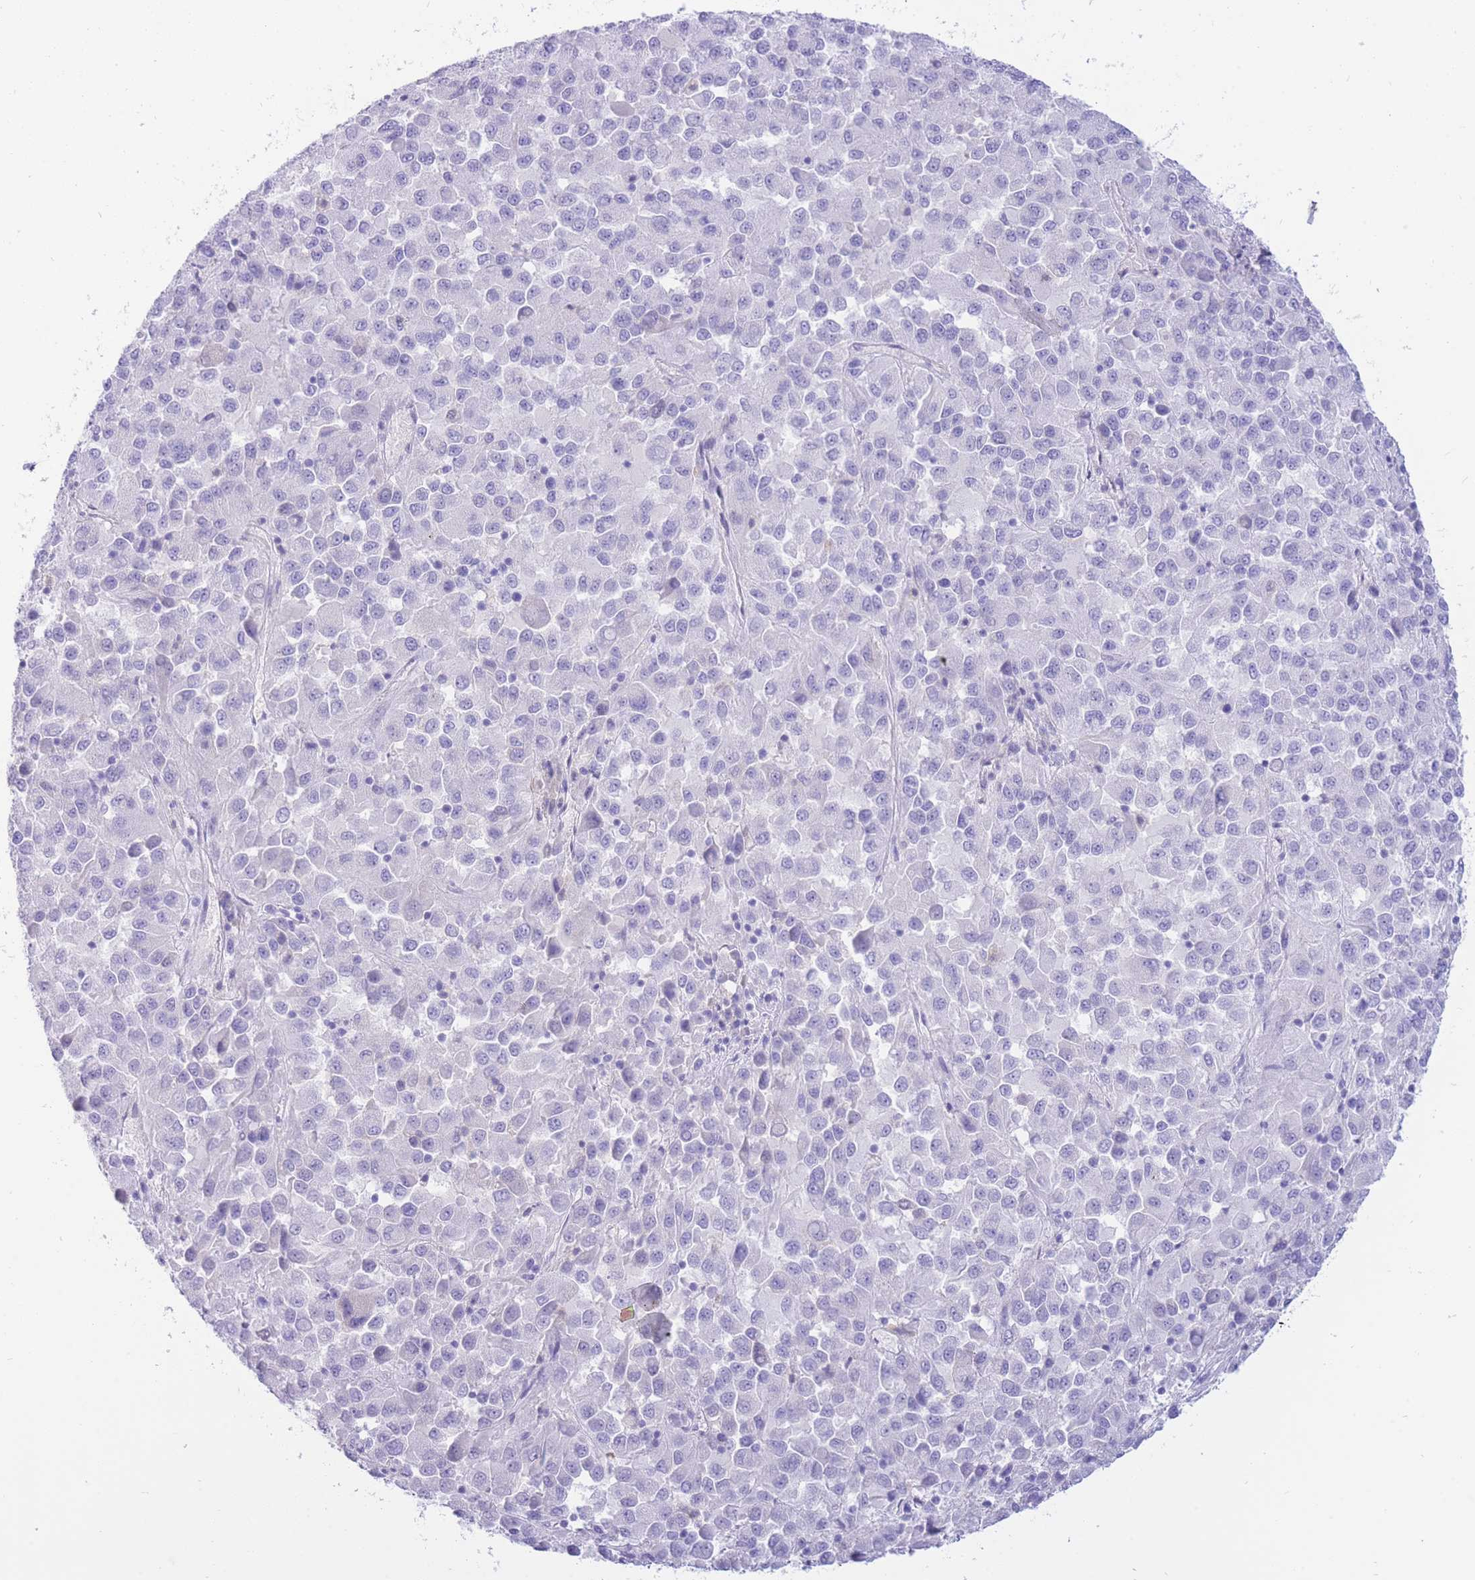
{"staining": {"intensity": "negative", "quantity": "none", "location": "none"}, "tissue": "melanoma", "cell_type": "Tumor cells", "image_type": "cancer", "snomed": [{"axis": "morphology", "description": "Malignant melanoma, Metastatic site"}, {"axis": "topography", "description": "Lung"}], "caption": "Tumor cells are negative for protein expression in human melanoma.", "gene": "SULT1A1", "patient": {"sex": "male", "age": 64}}